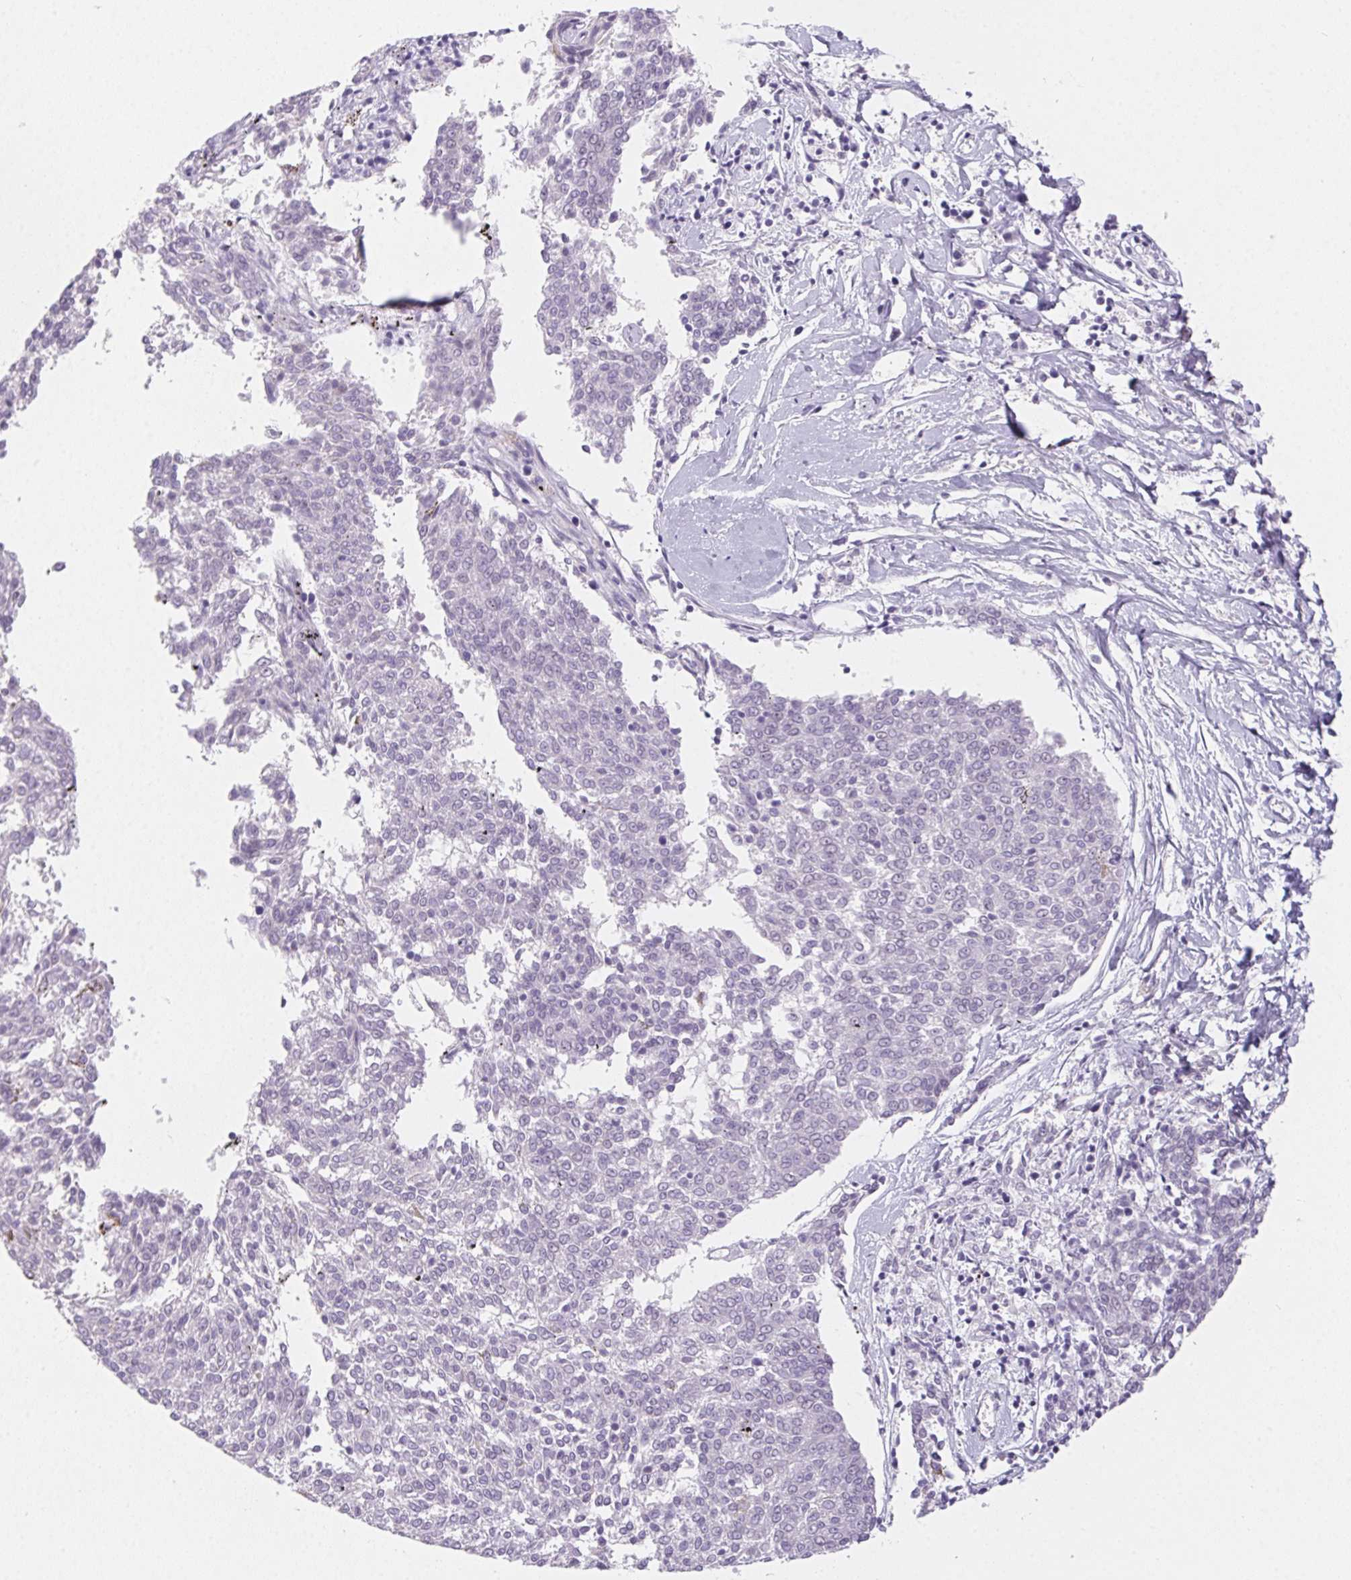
{"staining": {"intensity": "negative", "quantity": "none", "location": "none"}, "tissue": "melanoma", "cell_type": "Tumor cells", "image_type": "cancer", "snomed": [{"axis": "morphology", "description": "Malignant melanoma, NOS"}, {"axis": "topography", "description": "Skin"}], "caption": "Tumor cells are negative for protein expression in human malignant melanoma.", "gene": "MORC1", "patient": {"sex": "female", "age": 72}}